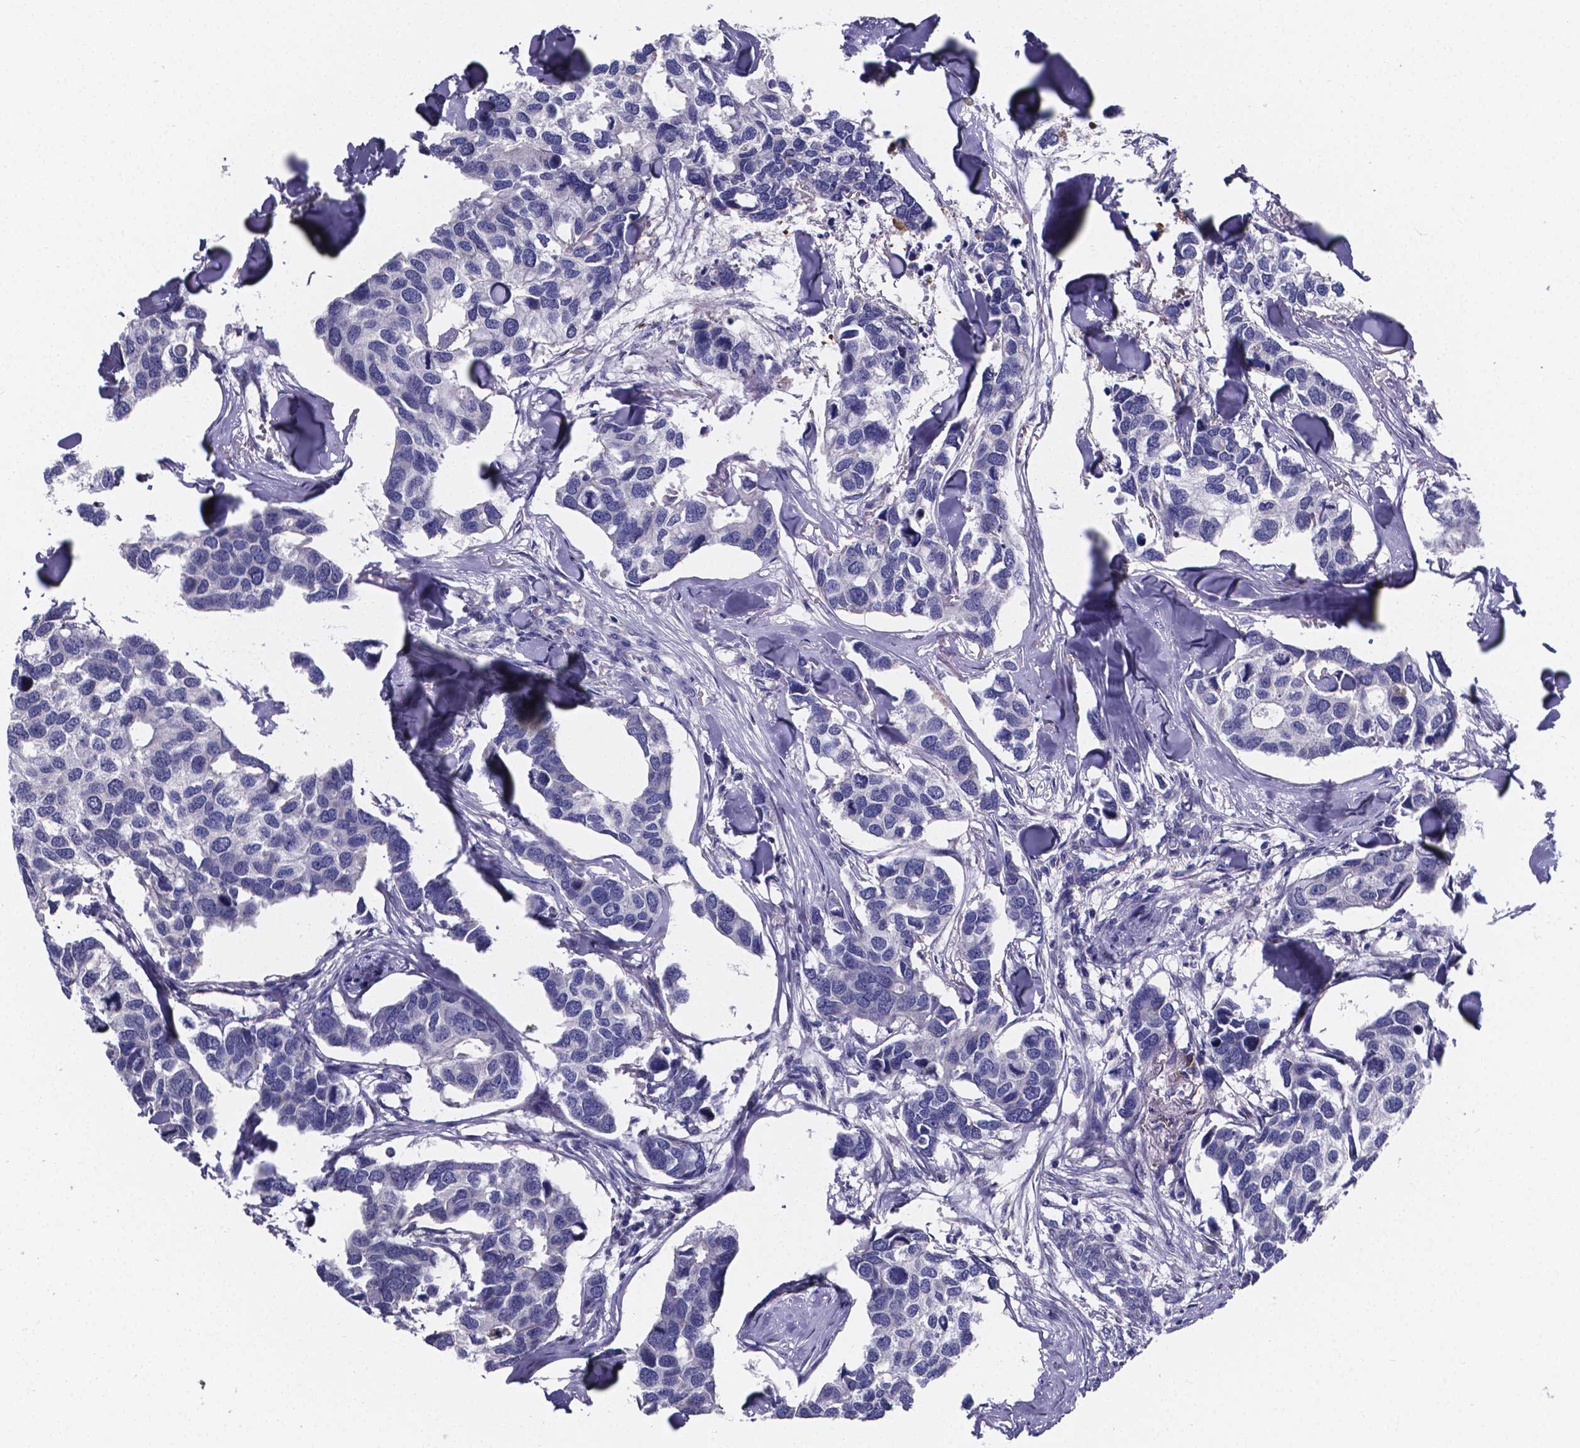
{"staining": {"intensity": "negative", "quantity": "none", "location": "none"}, "tissue": "breast cancer", "cell_type": "Tumor cells", "image_type": "cancer", "snomed": [{"axis": "morphology", "description": "Duct carcinoma"}, {"axis": "topography", "description": "Breast"}], "caption": "Immunohistochemistry photomicrograph of human breast invasive ductal carcinoma stained for a protein (brown), which demonstrates no positivity in tumor cells.", "gene": "SFRP4", "patient": {"sex": "female", "age": 83}}